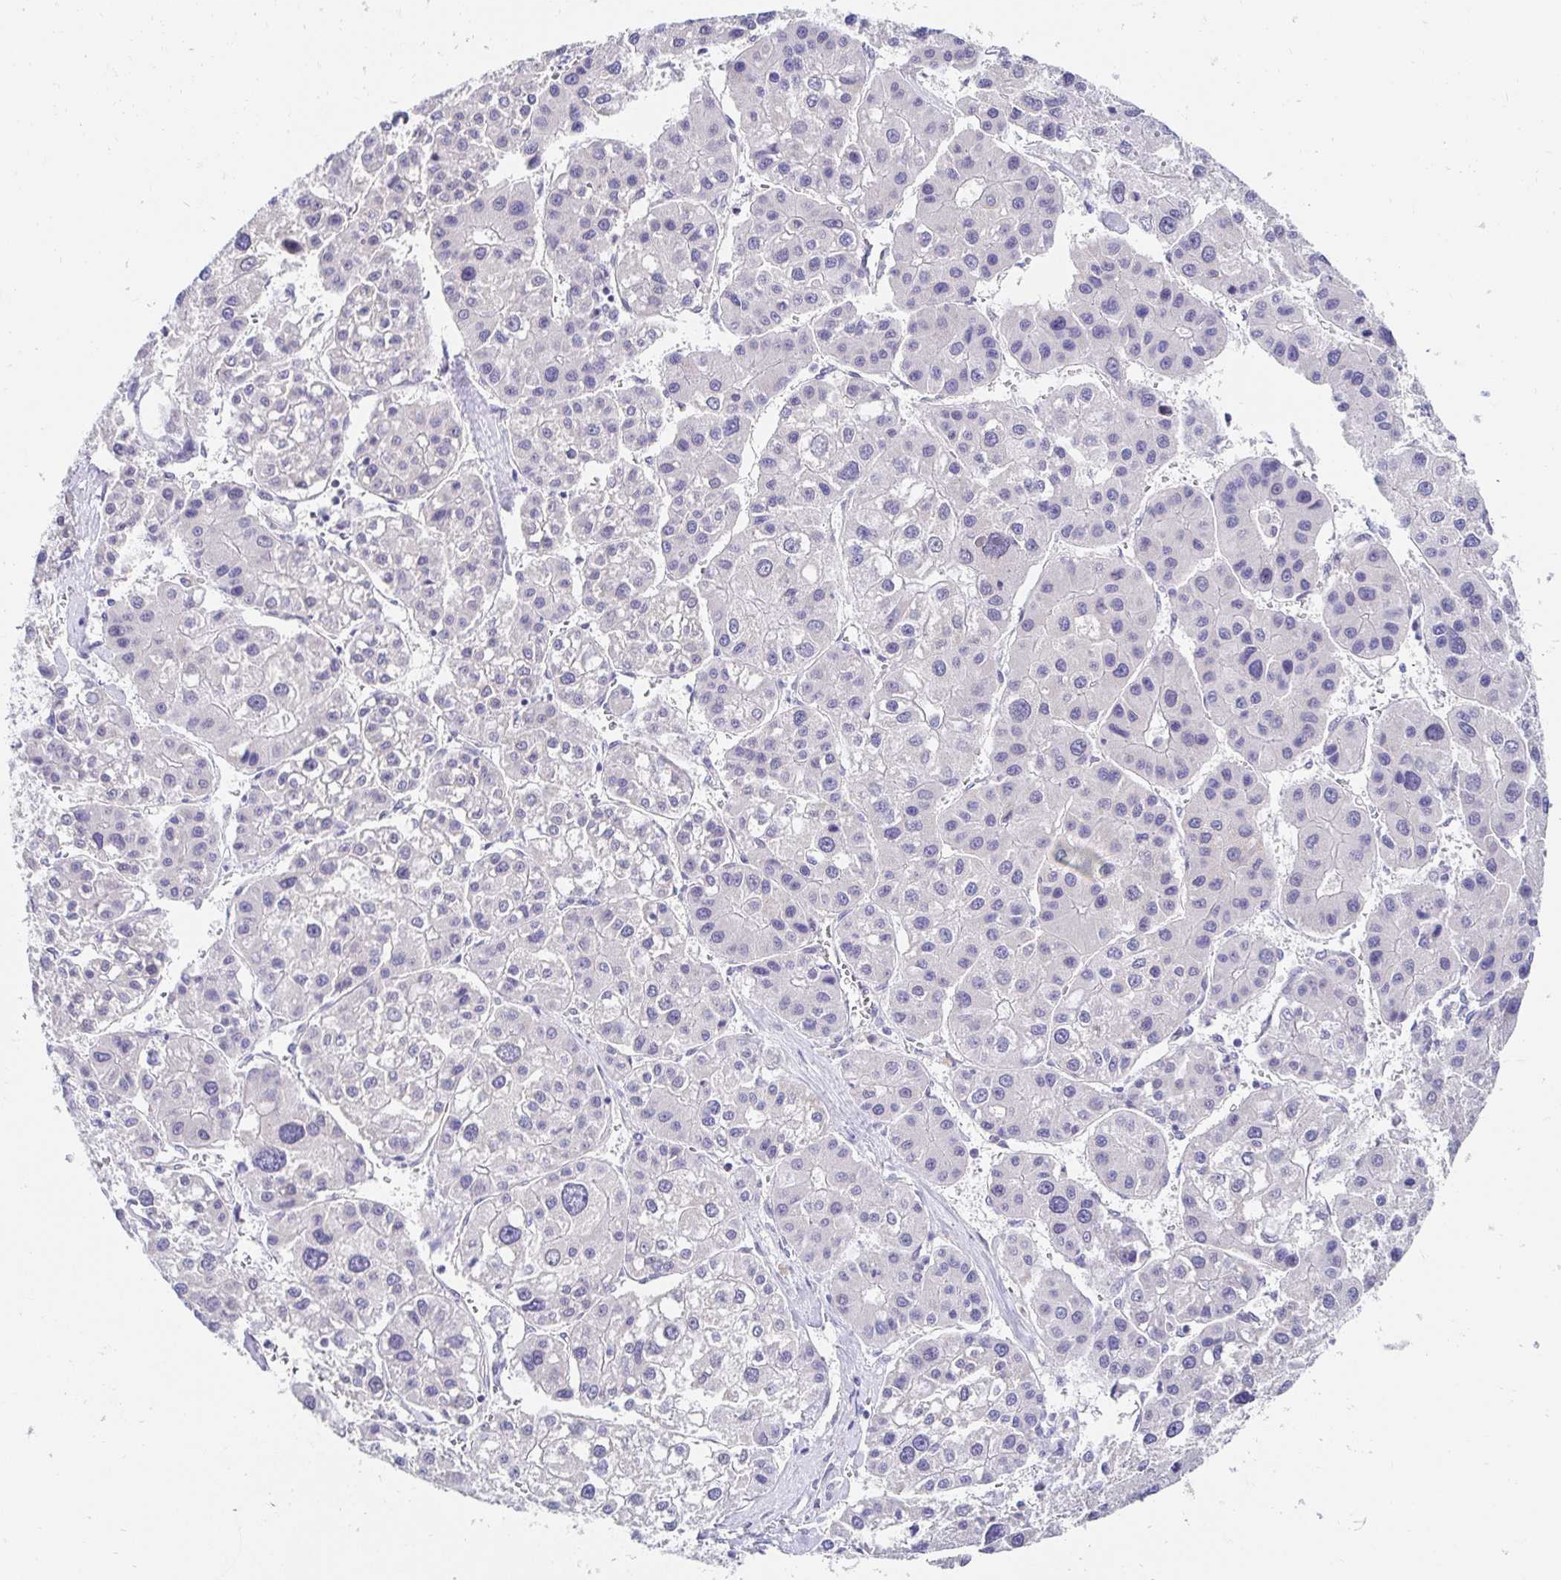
{"staining": {"intensity": "negative", "quantity": "none", "location": "none"}, "tissue": "liver cancer", "cell_type": "Tumor cells", "image_type": "cancer", "snomed": [{"axis": "morphology", "description": "Carcinoma, Hepatocellular, NOS"}, {"axis": "topography", "description": "Liver"}], "caption": "This is a micrograph of immunohistochemistry staining of hepatocellular carcinoma (liver), which shows no staining in tumor cells. (Stains: DAB (3,3'-diaminobenzidine) immunohistochemistry (IHC) with hematoxylin counter stain, Microscopy: brightfield microscopy at high magnification).", "gene": "AKAP14", "patient": {"sex": "male", "age": 73}}